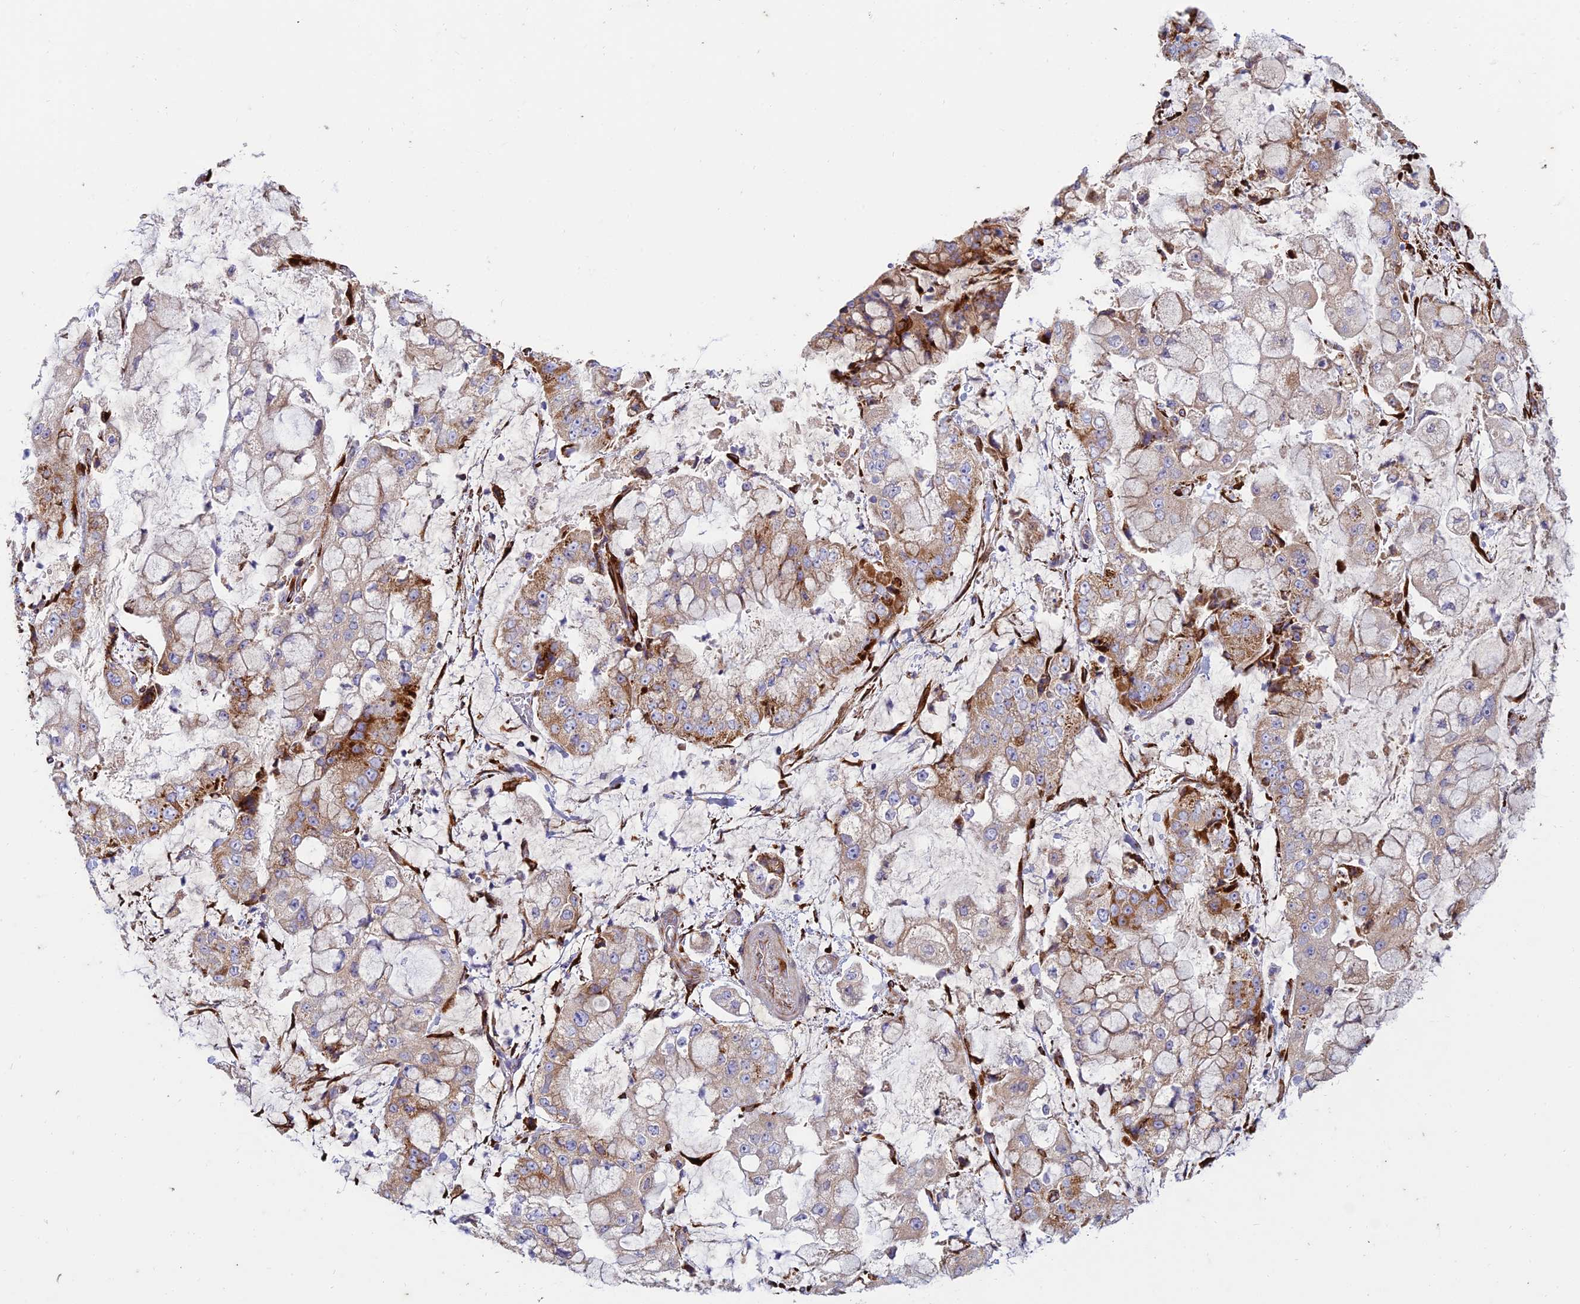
{"staining": {"intensity": "moderate", "quantity": "25%-75%", "location": "cytoplasmic/membranous"}, "tissue": "stomach cancer", "cell_type": "Tumor cells", "image_type": "cancer", "snomed": [{"axis": "morphology", "description": "Adenocarcinoma, NOS"}, {"axis": "topography", "description": "Stomach"}], "caption": "Immunohistochemistry (IHC) (DAB (3,3'-diaminobenzidine)) staining of human adenocarcinoma (stomach) reveals moderate cytoplasmic/membranous protein expression in about 25%-75% of tumor cells.", "gene": "RCN3", "patient": {"sex": "male", "age": 76}}